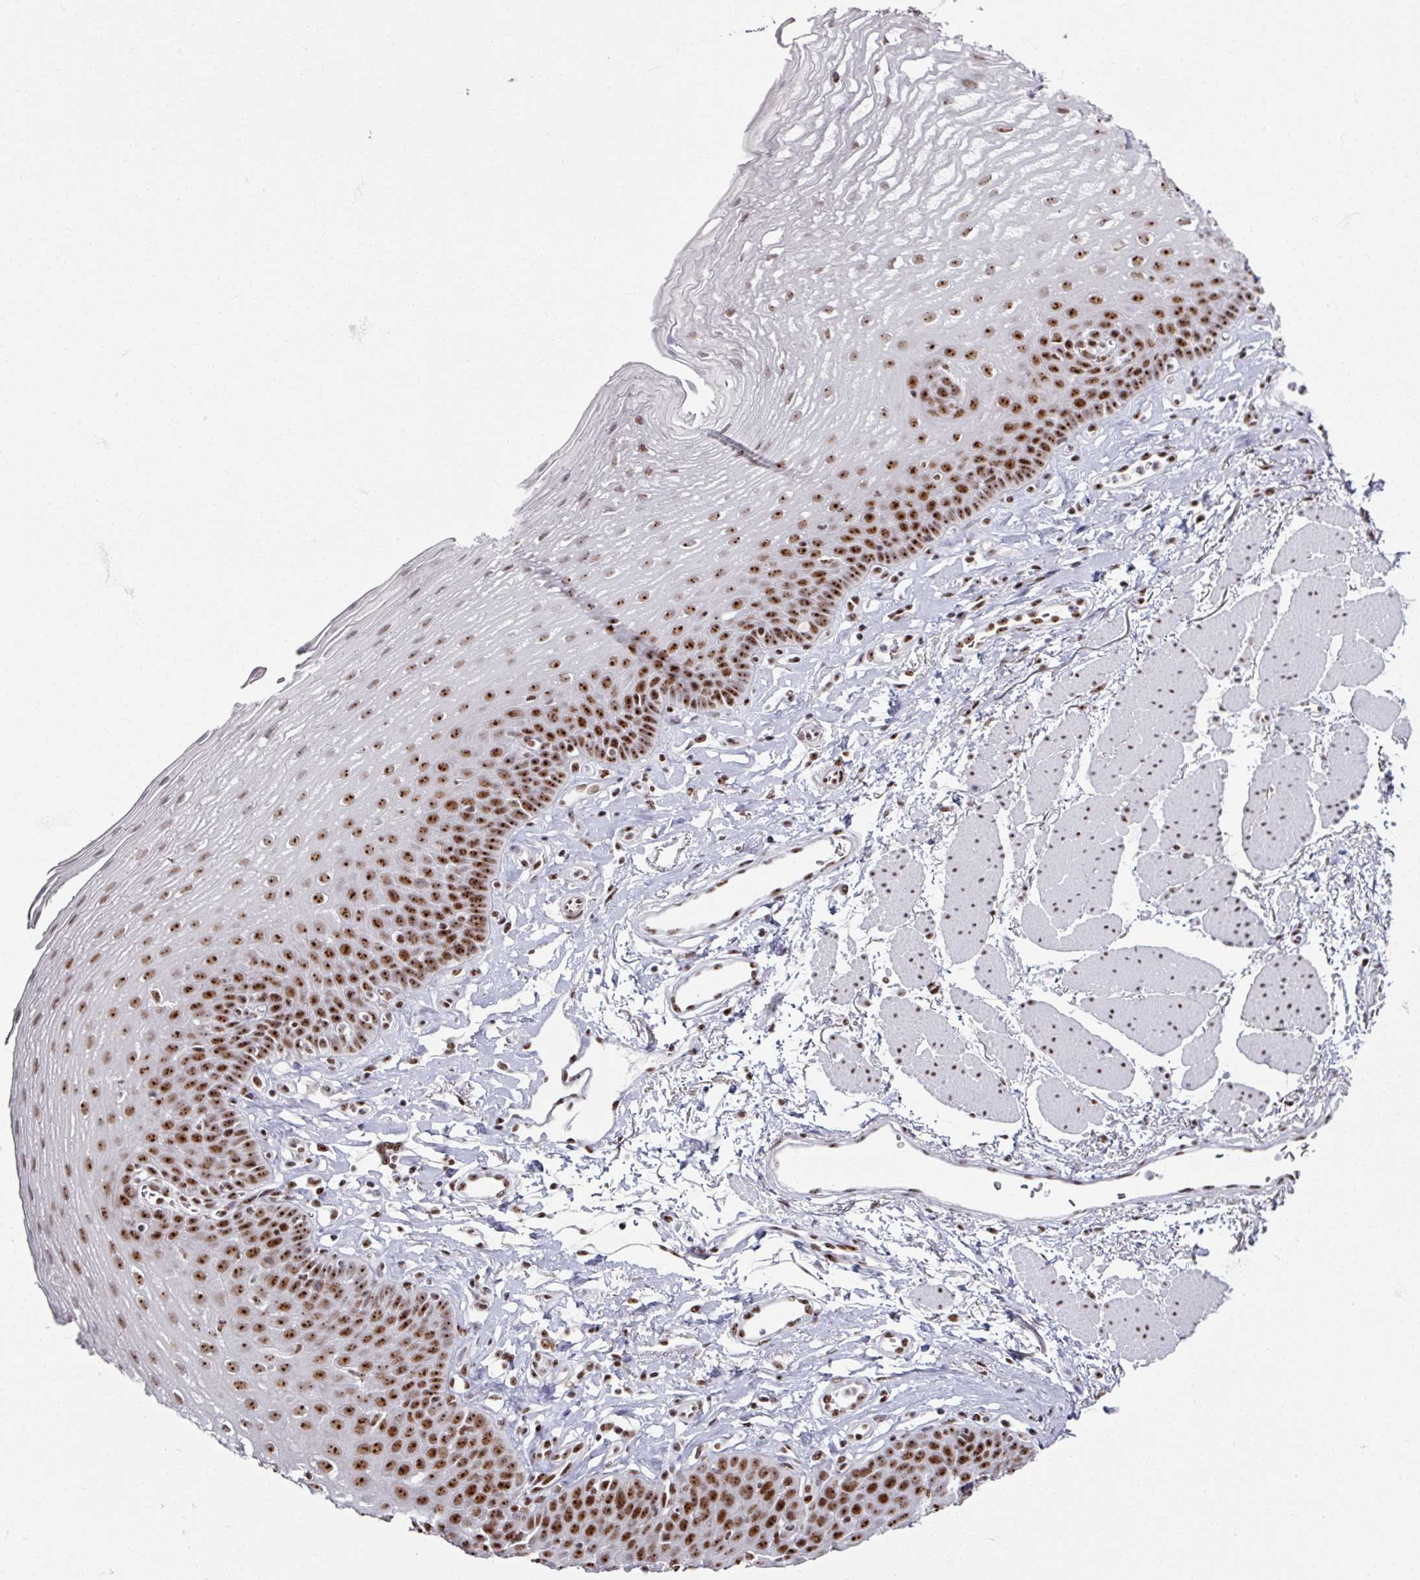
{"staining": {"intensity": "strong", "quantity": ">75%", "location": "nuclear"}, "tissue": "esophagus", "cell_type": "Squamous epithelial cells", "image_type": "normal", "snomed": [{"axis": "morphology", "description": "Normal tissue, NOS"}, {"axis": "topography", "description": "Esophagus"}], "caption": "Immunohistochemical staining of unremarkable esophagus shows >75% levels of strong nuclear protein positivity in approximately >75% of squamous epithelial cells. (DAB IHC with brightfield microscopy, high magnification).", "gene": "ADAR", "patient": {"sex": "female", "age": 81}}